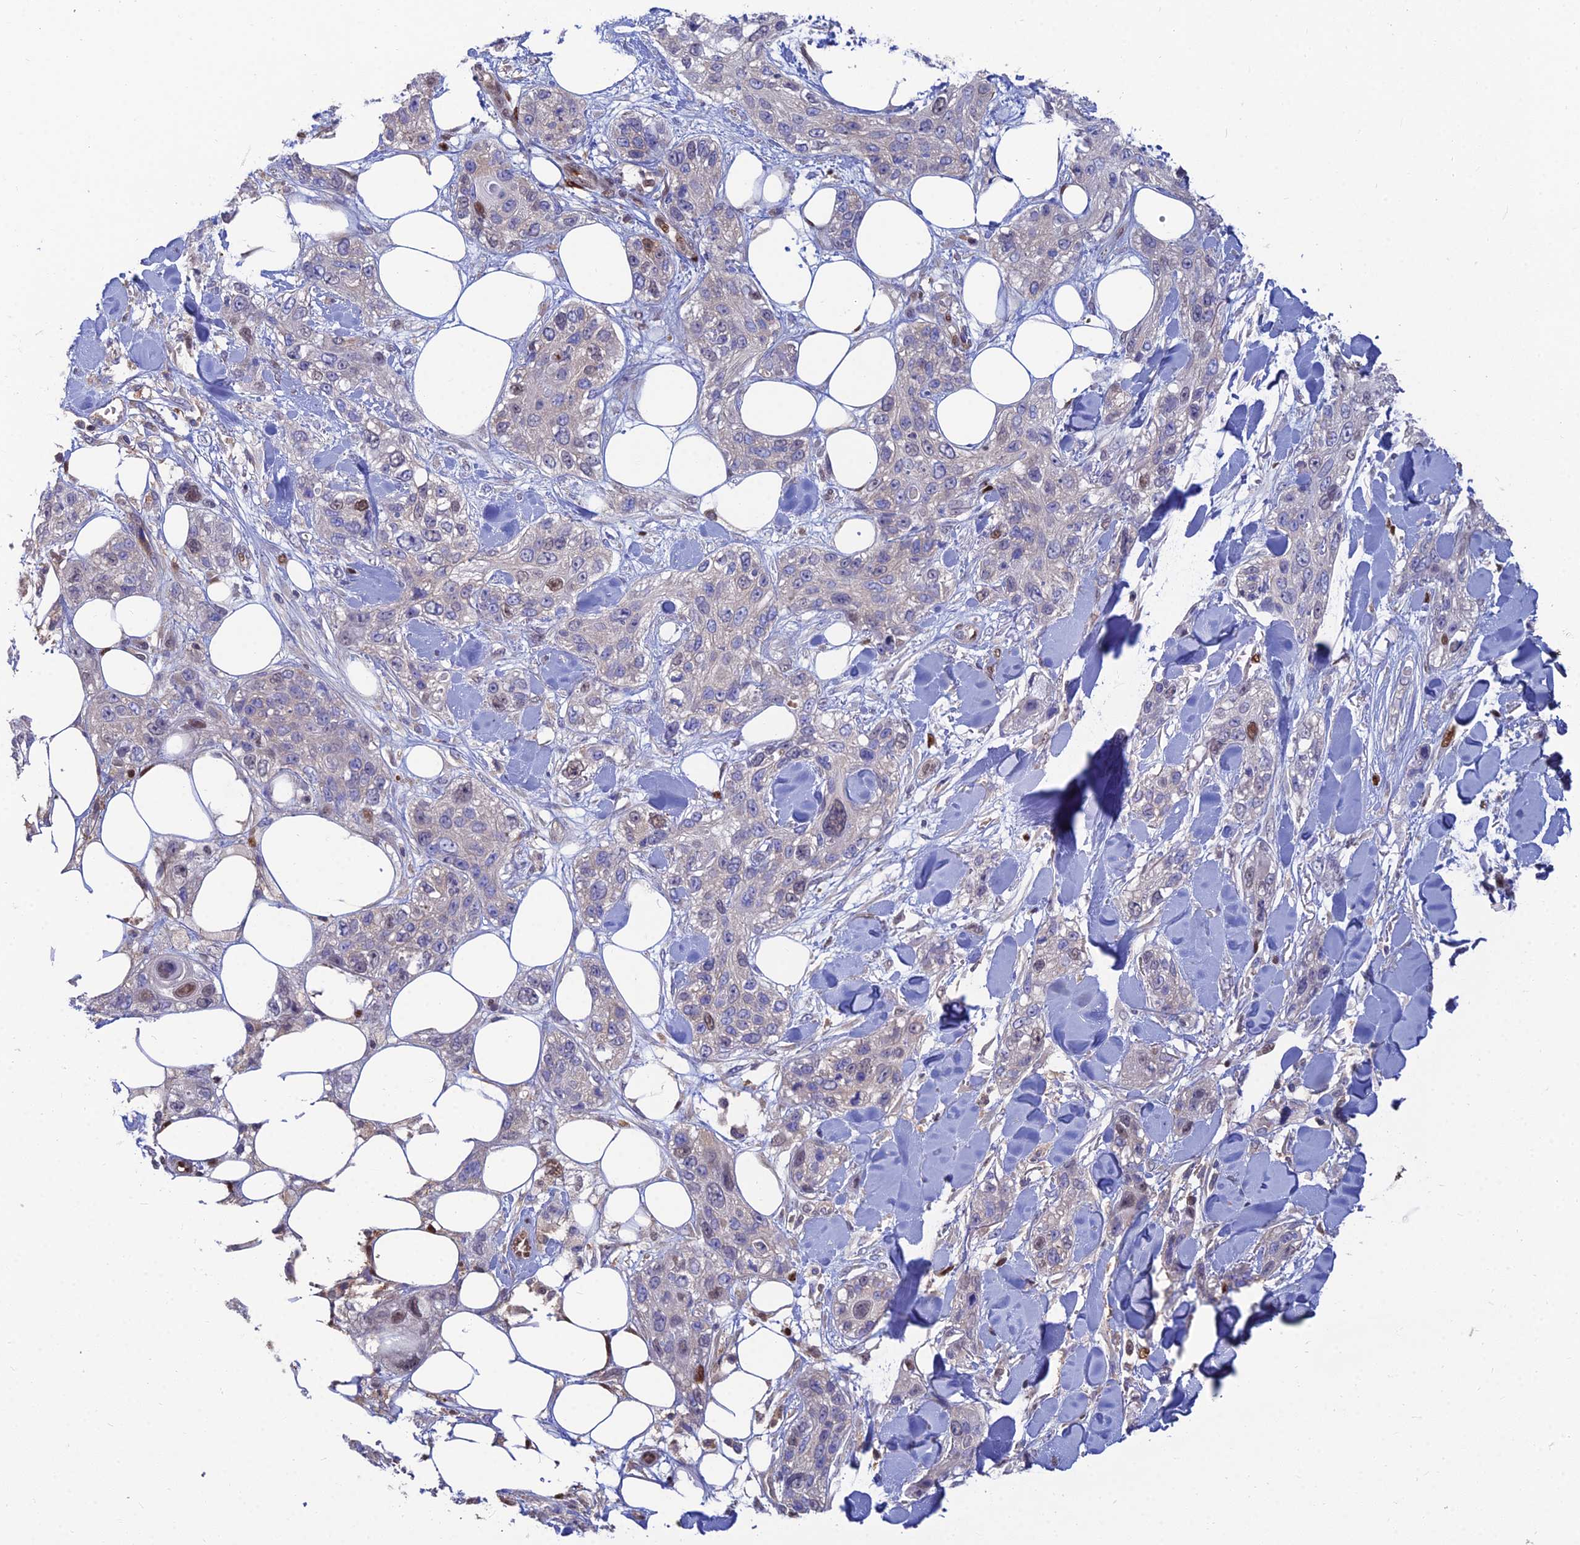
{"staining": {"intensity": "moderate", "quantity": "<25%", "location": "nuclear"}, "tissue": "skin cancer", "cell_type": "Tumor cells", "image_type": "cancer", "snomed": [{"axis": "morphology", "description": "Normal tissue, NOS"}, {"axis": "morphology", "description": "Squamous cell carcinoma, NOS"}, {"axis": "topography", "description": "Skin"}], "caption": "Immunohistochemistry histopathology image of neoplastic tissue: skin squamous cell carcinoma stained using immunohistochemistry shows low levels of moderate protein expression localized specifically in the nuclear of tumor cells, appearing as a nuclear brown color.", "gene": "DNPEP", "patient": {"sex": "male", "age": 72}}